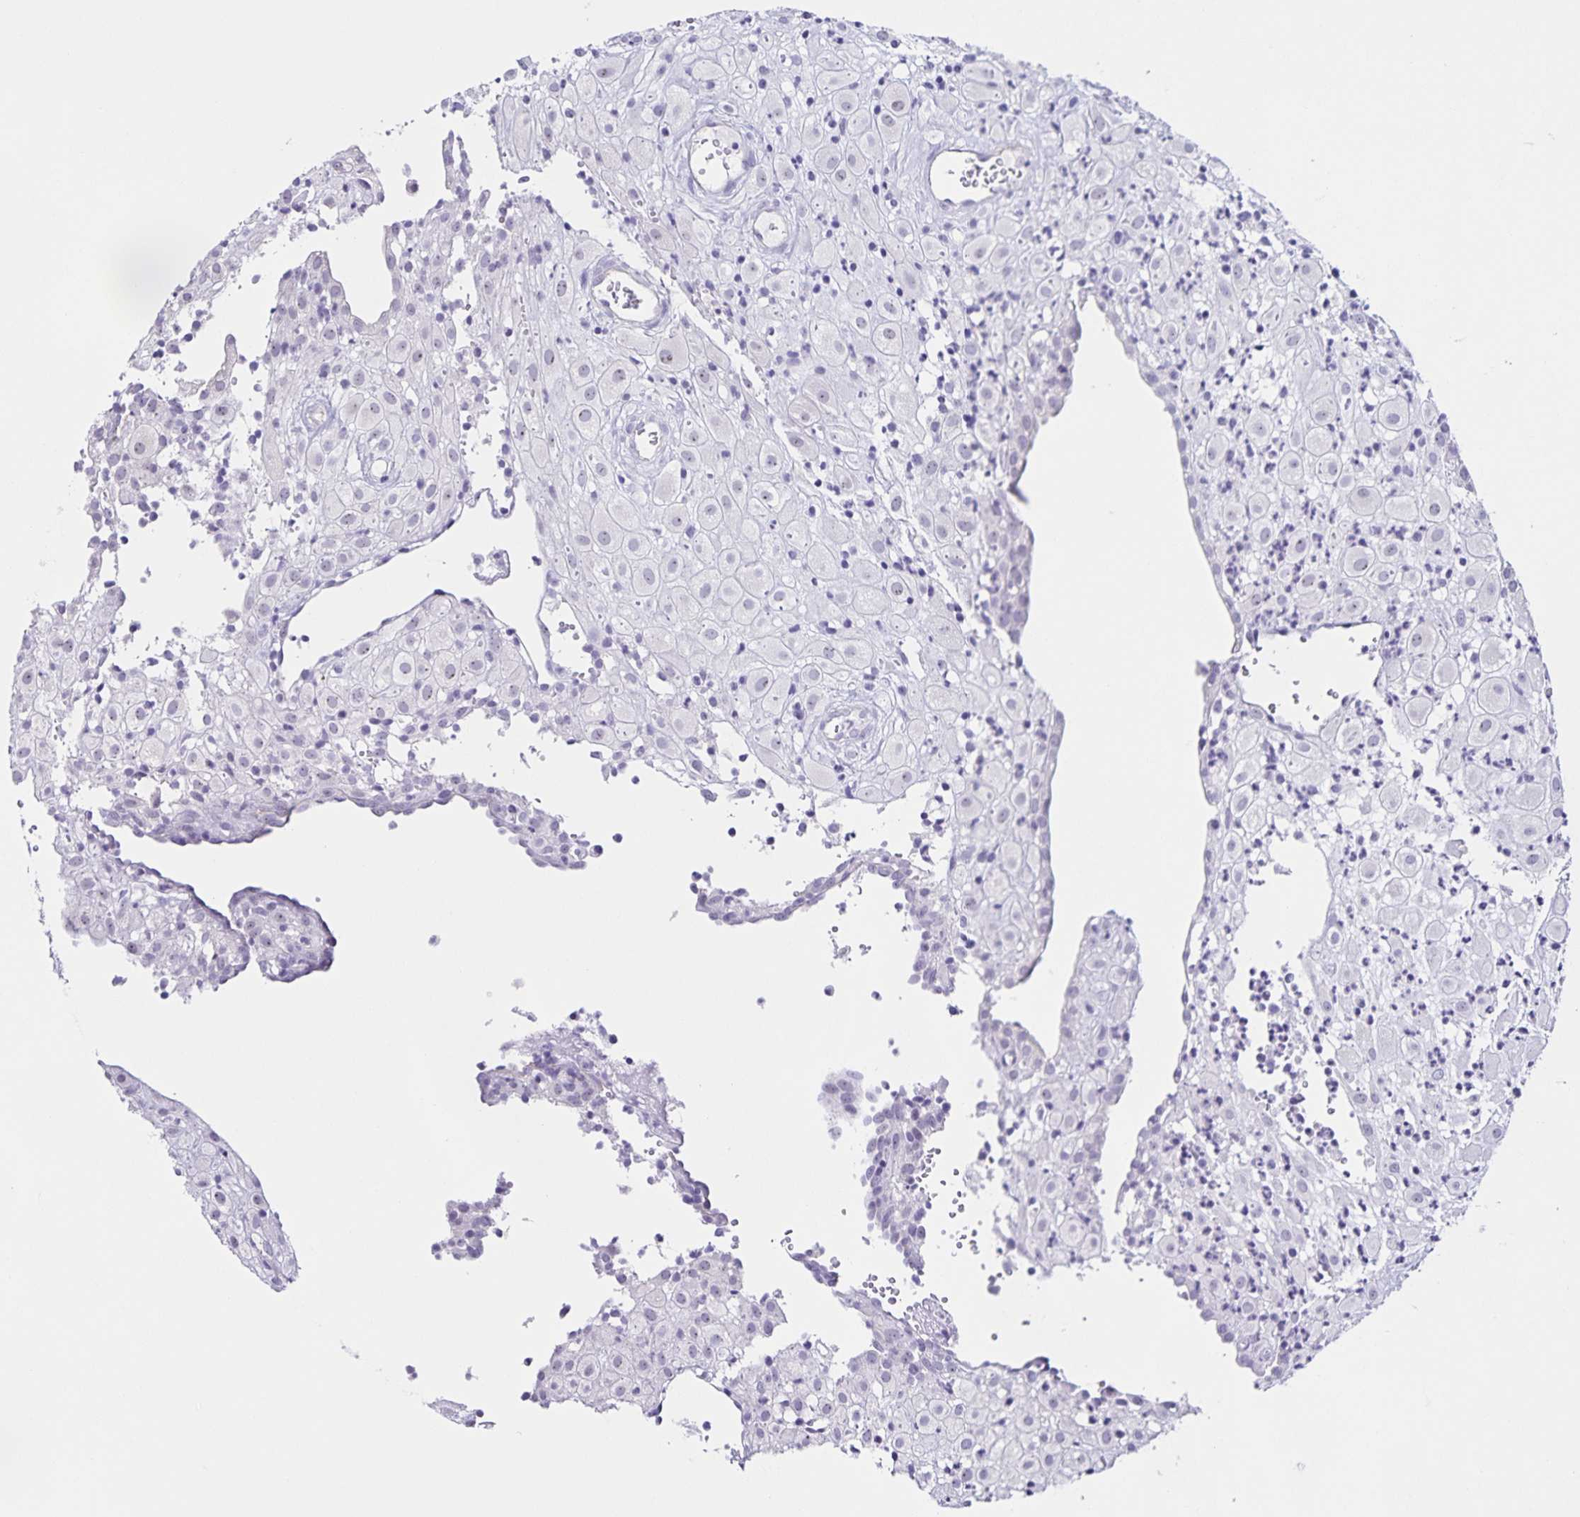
{"staining": {"intensity": "negative", "quantity": "none", "location": "none"}, "tissue": "placenta", "cell_type": "Decidual cells", "image_type": "normal", "snomed": [{"axis": "morphology", "description": "Normal tissue, NOS"}, {"axis": "topography", "description": "Placenta"}], "caption": "Histopathology image shows no protein positivity in decidual cells of unremarkable placenta.", "gene": "FAM170A", "patient": {"sex": "female", "age": 24}}